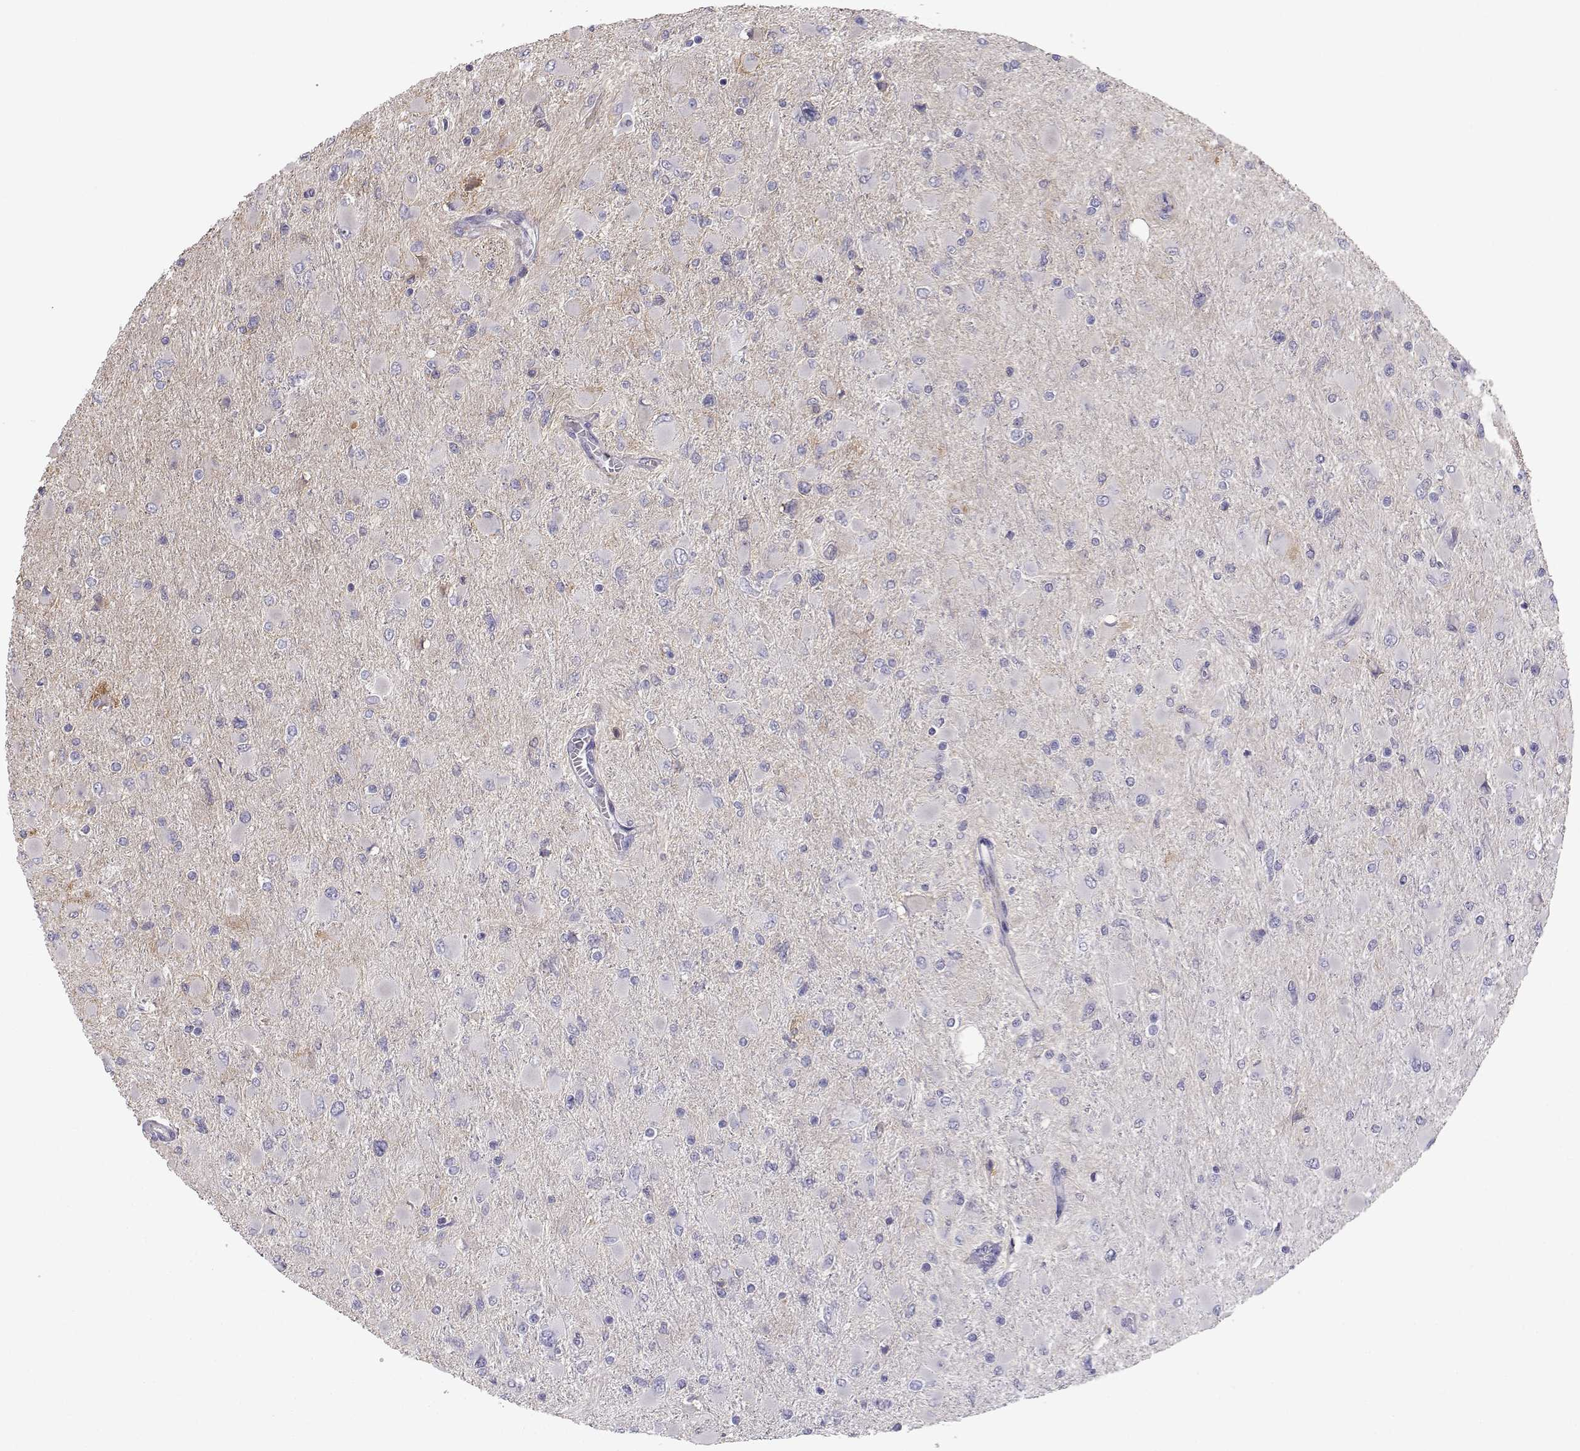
{"staining": {"intensity": "negative", "quantity": "none", "location": "none"}, "tissue": "glioma", "cell_type": "Tumor cells", "image_type": "cancer", "snomed": [{"axis": "morphology", "description": "Glioma, malignant, High grade"}, {"axis": "topography", "description": "Cerebral cortex"}], "caption": "Immunohistochemical staining of high-grade glioma (malignant) demonstrates no significant positivity in tumor cells.", "gene": "NCAM2", "patient": {"sex": "female", "age": 36}}